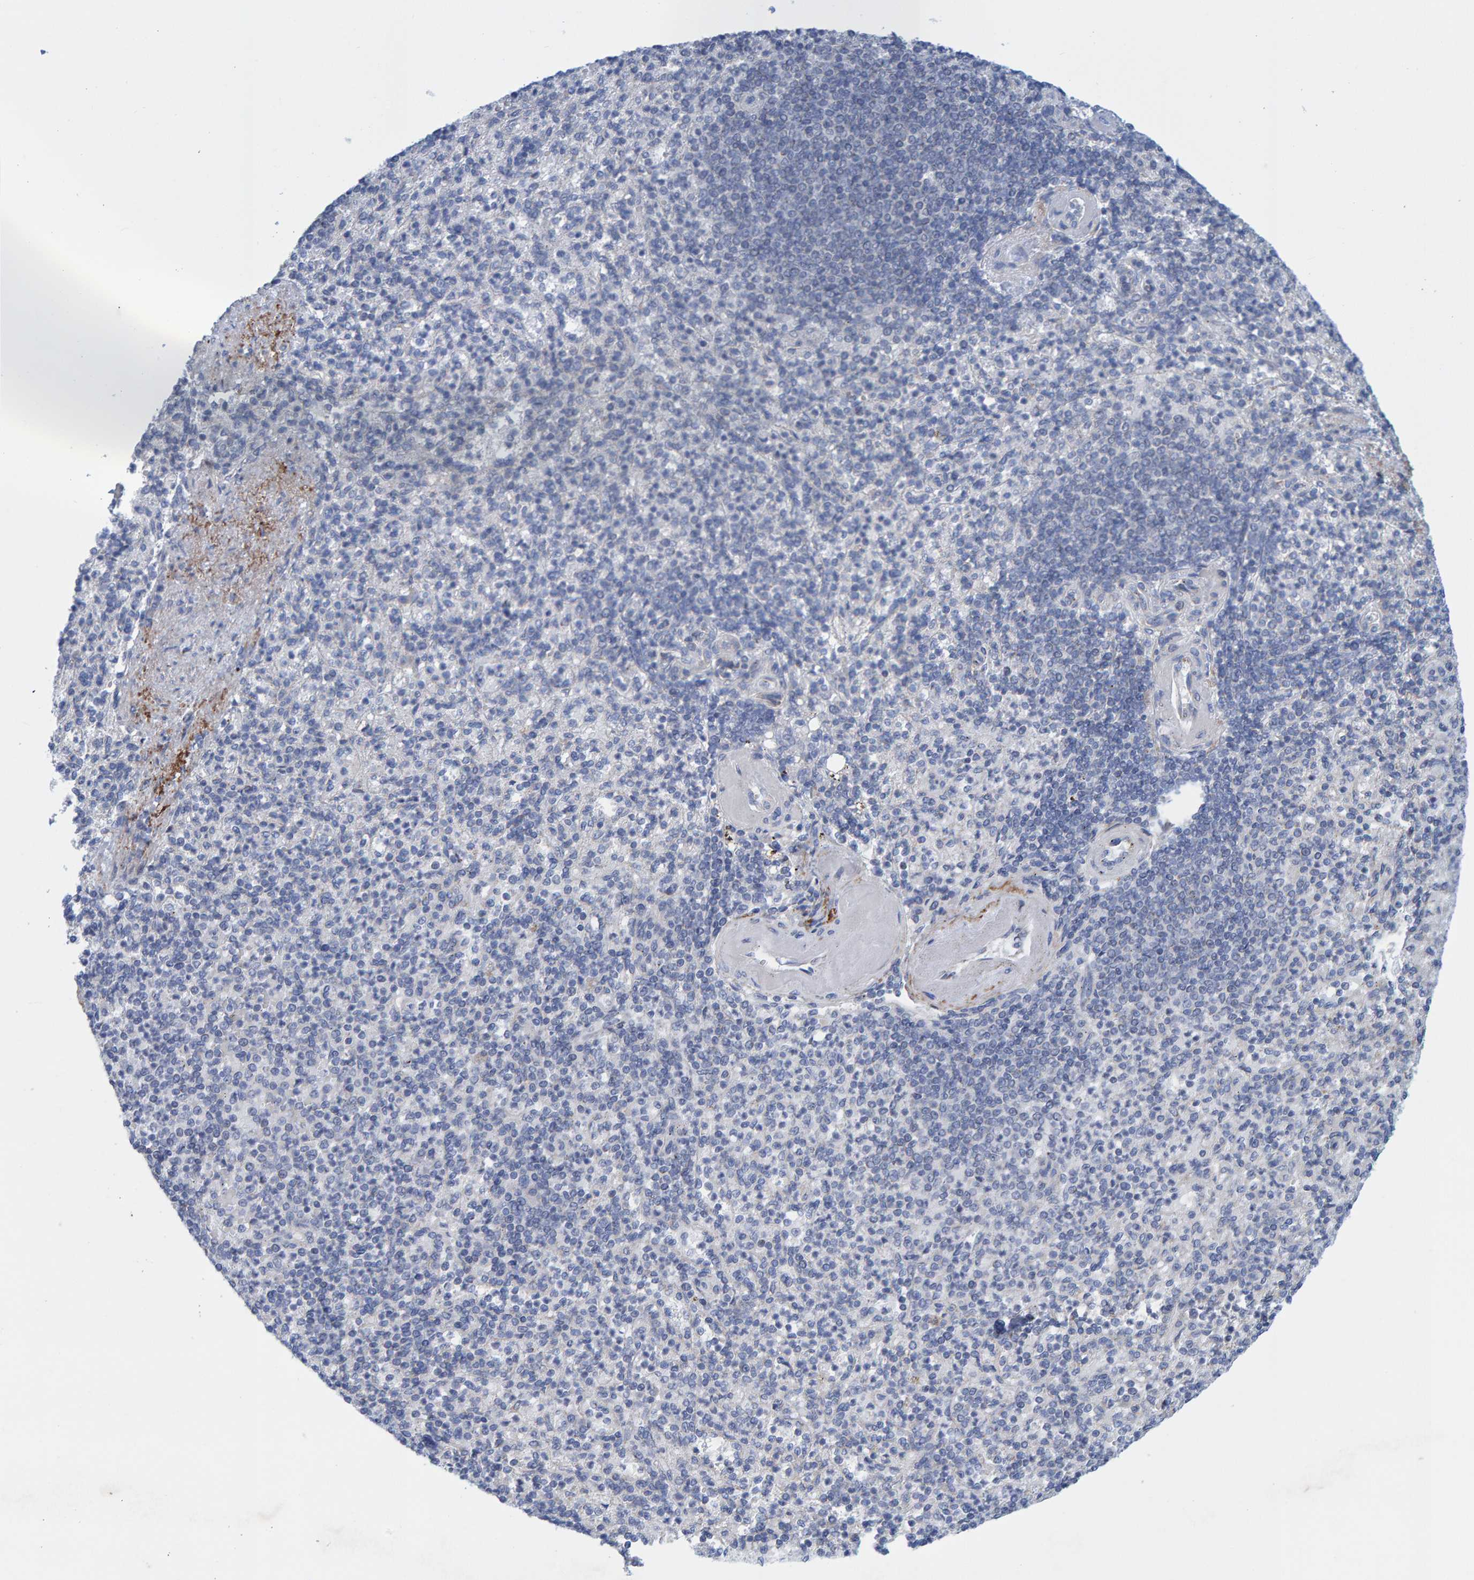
{"staining": {"intensity": "negative", "quantity": "none", "location": "none"}, "tissue": "spleen", "cell_type": "Cells in red pulp", "image_type": "normal", "snomed": [{"axis": "morphology", "description": "Normal tissue, NOS"}, {"axis": "topography", "description": "Spleen"}], "caption": "This is an immunohistochemistry histopathology image of unremarkable spleen. There is no expression in cells in red pulp.", "gene": "ZC3H3", "patient": {"sex": "female", "age": 74}}